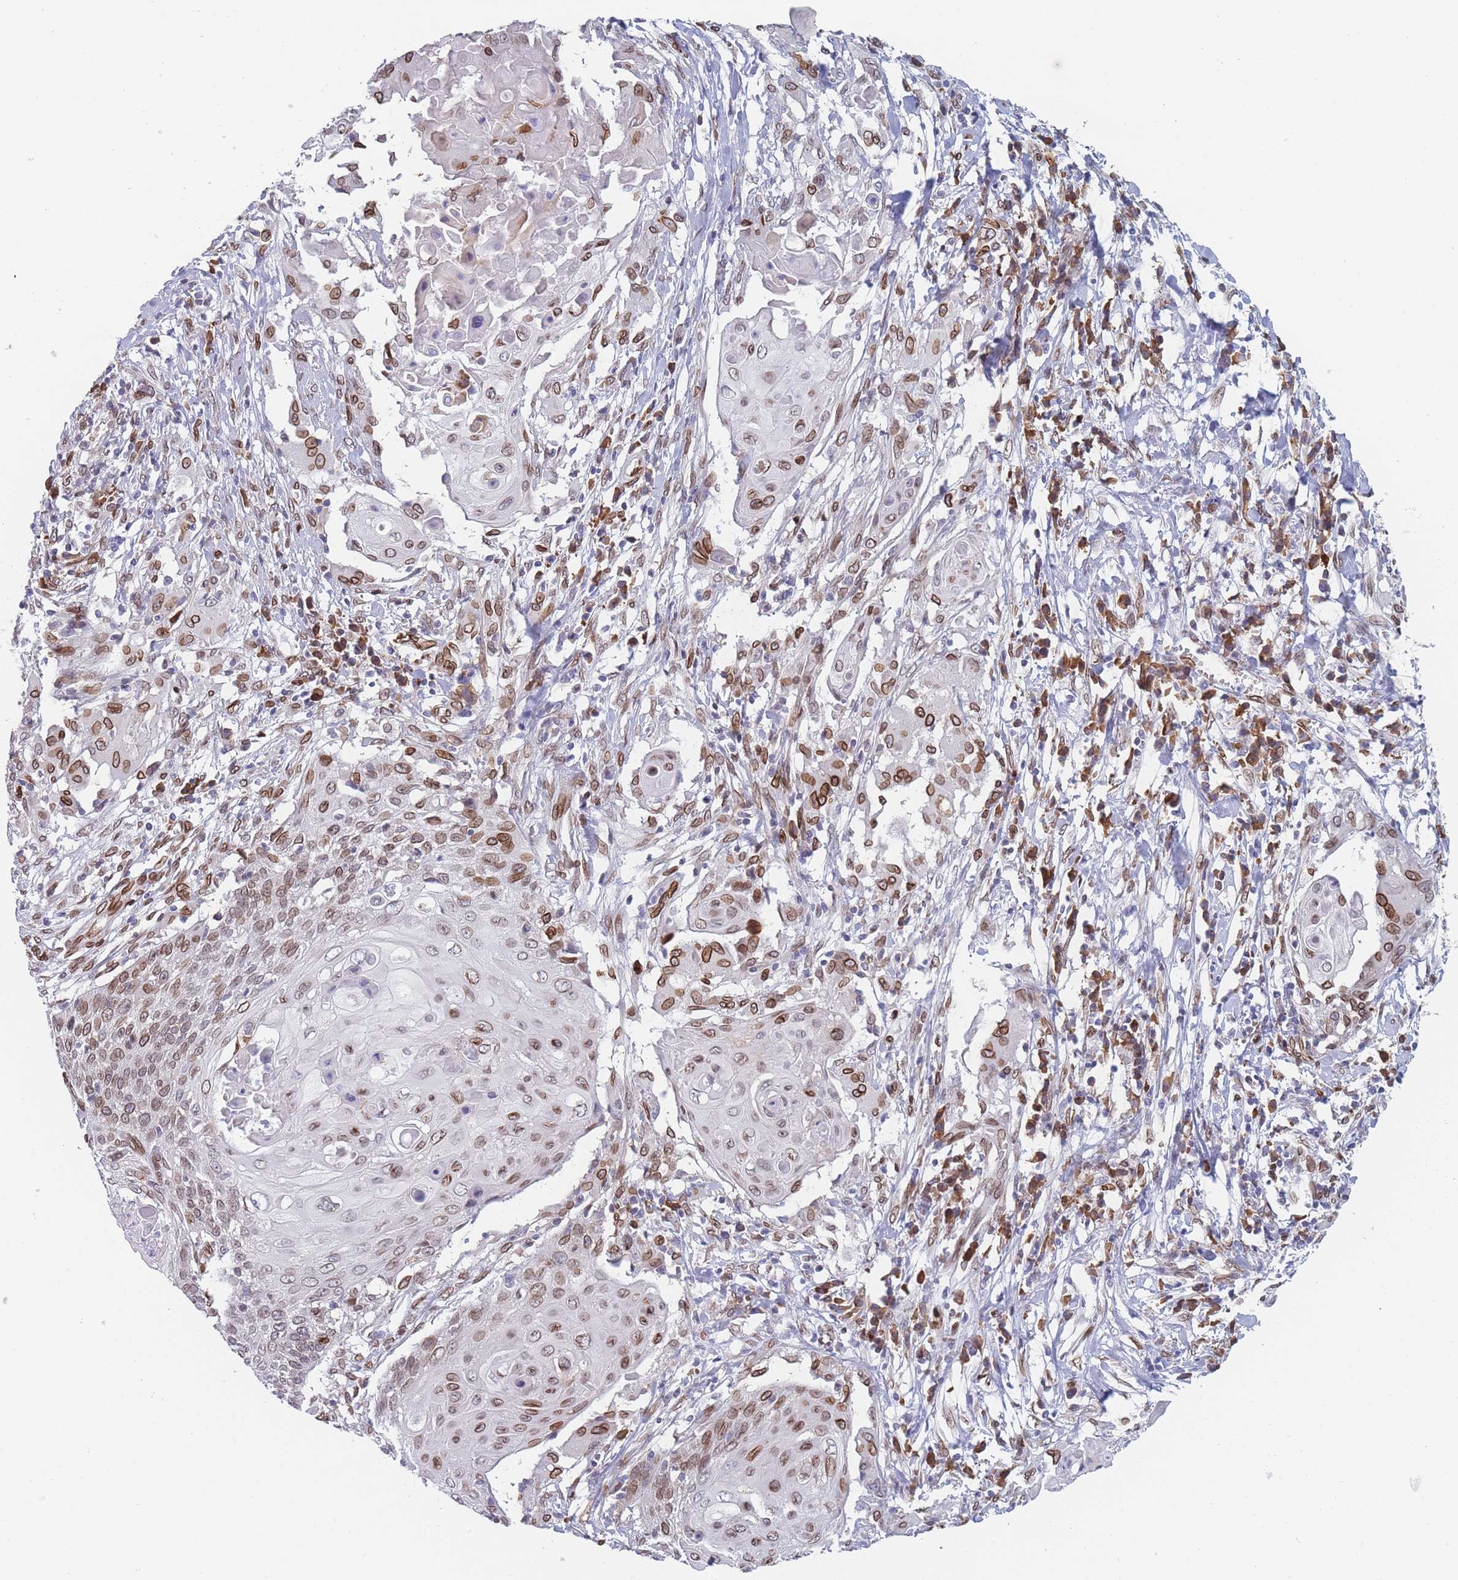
{"staining": {"intensity": "moderate", "quantity": "25%-75%", "location": "cytoplasmic/membranous,nuclear"}, "tissue": "cervical cancer", "cell_type": "Tumor cells", "image_type": "cancer", "snomed": [{"axis": "morphology", "description": "Squamous cell carcinoma, NOS"}, {"axis": "topography", "description": "Cervix"}], "caption": "This photomicrograph shows IHC staining of human cervical cancer, with medium moderate cytoplasmic/membranous and nuclear positivity in approximately 25%-75% of tumor cells.", "gene": "ZBTB1", "patient": {"sex": "female", "age": 39}}